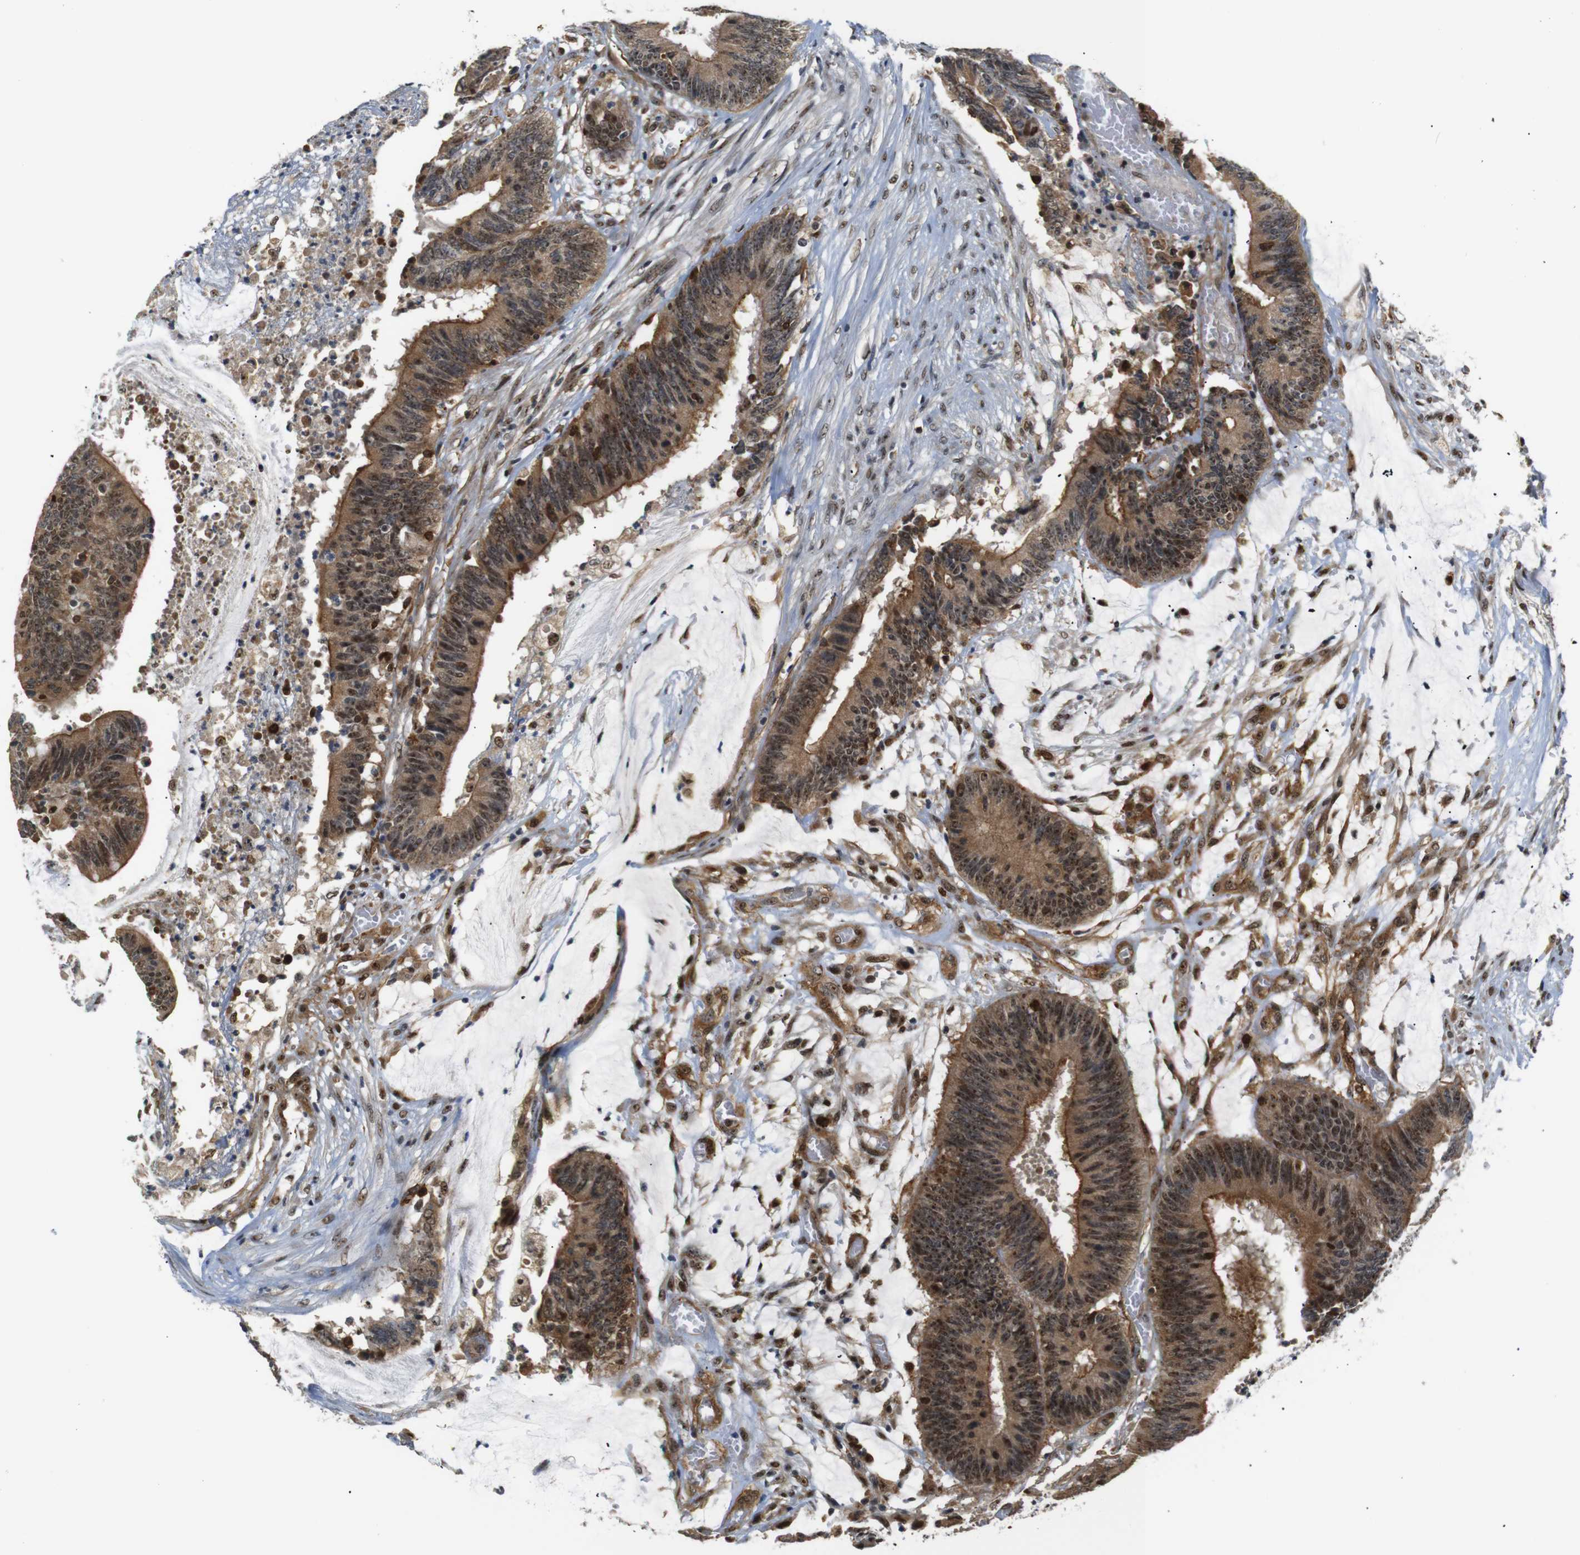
{"staining": {"intensity": "strong", "quantity": ">75%", "location": "cytoplasmic/membranous,nuclear"}, "tissue": "colorectal cancer", "cell_type": "Tumor cells", "image_type": "cancer", "snomed": [{"axis": "morphology", "description": "Adenocarcinoma, NOS"}, {"axis": "topography", "description": "Rectum"}], "caption": "Immunohistochemistry (IHC) histopathology image of human colorectal adenocarcinoma stained for a protein (brown), which reveals high levels of strong cytoplasmic/membranous and nuclear expression in about >75% of tumor cells.", "gene": "PARN", "patient": {"sex": "female", "age": 66}}